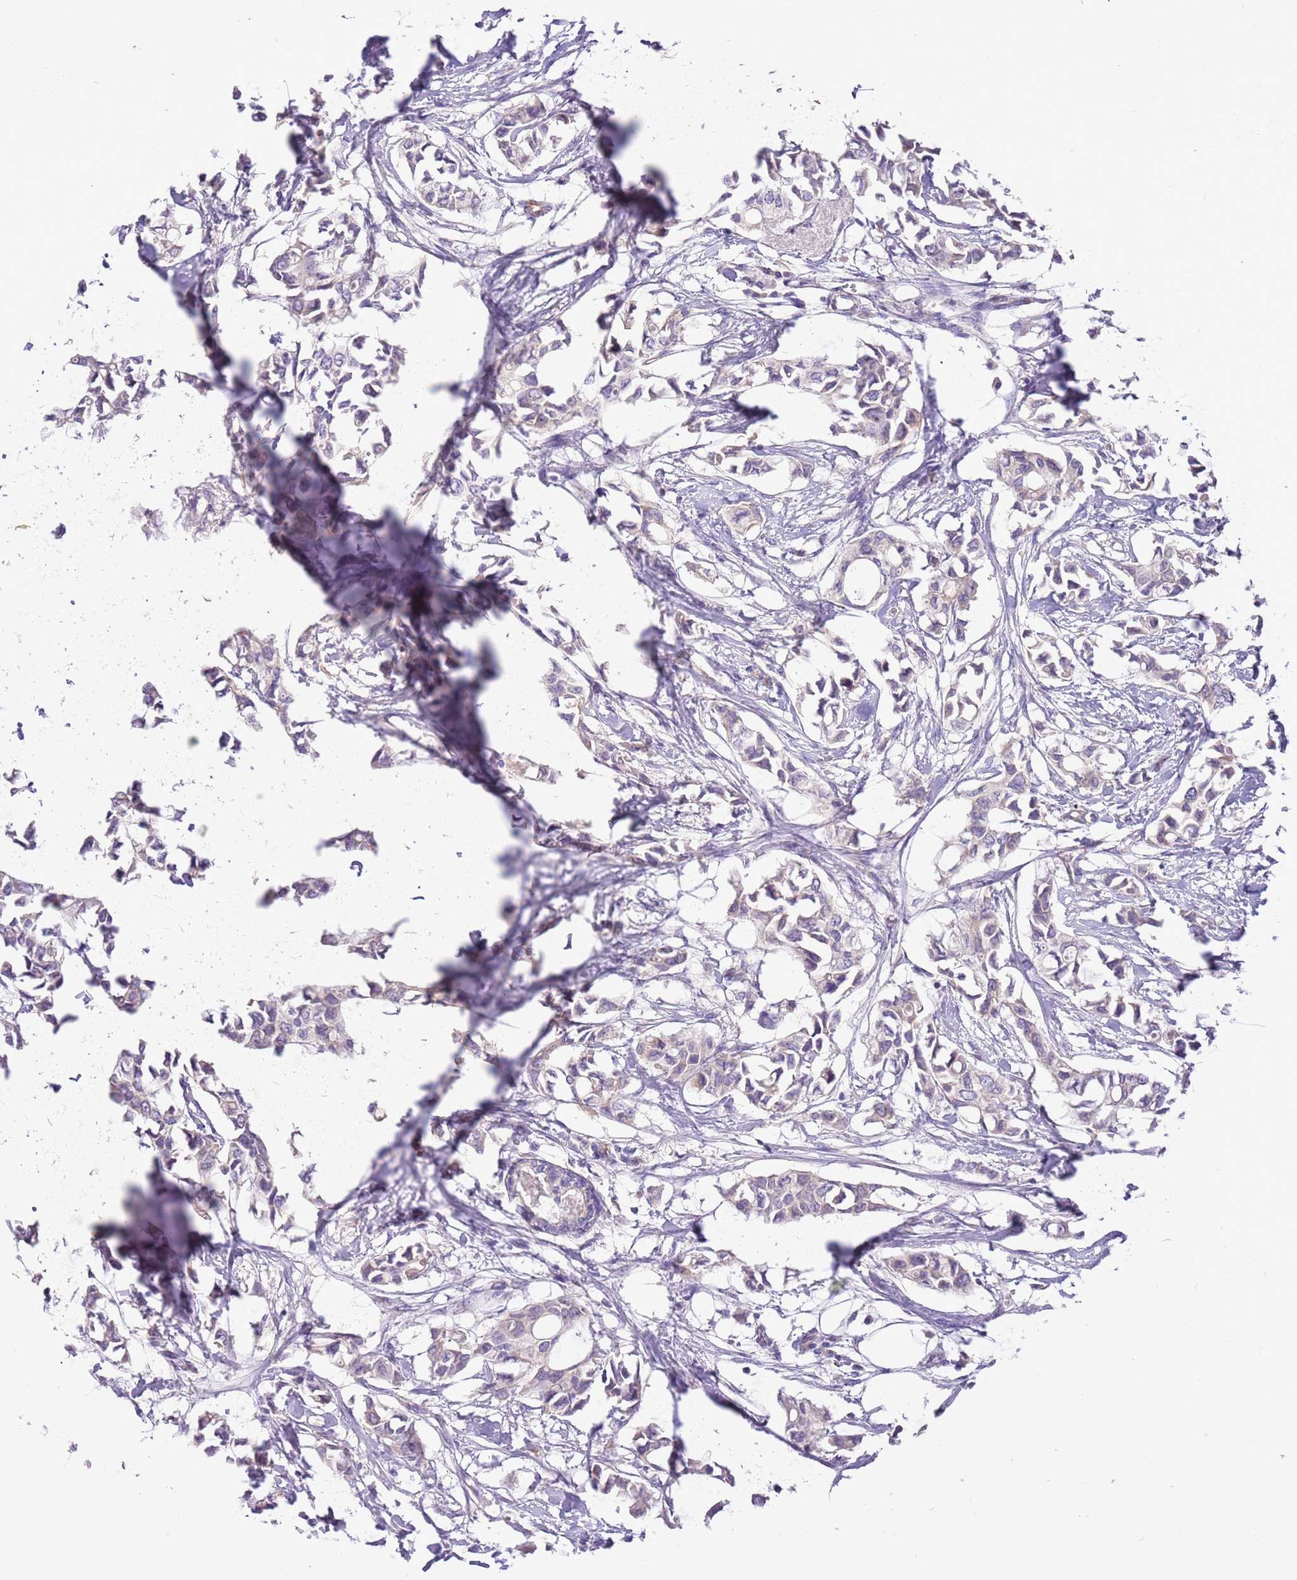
{"staining": {"intensity": "weak", "quantity": "<25%", "location": "cytoplasmic/membranous"}, "tissue": "breast cancer", "cell_type": "Tumor cells", "image_type": "cancer", "snomed": [{"axis": "morphology", "description": "Duct carcinoma"}, {"axis": "topography", "description": "Breast"}], "caption": "The immunohistochemistry (IHC) histopathology image has no significant expression in tumor cells of breast cancer (intraductal carcinoma) tissue.", "gene": "GLCE", "patient": {"sex": "female", "age": 41}}